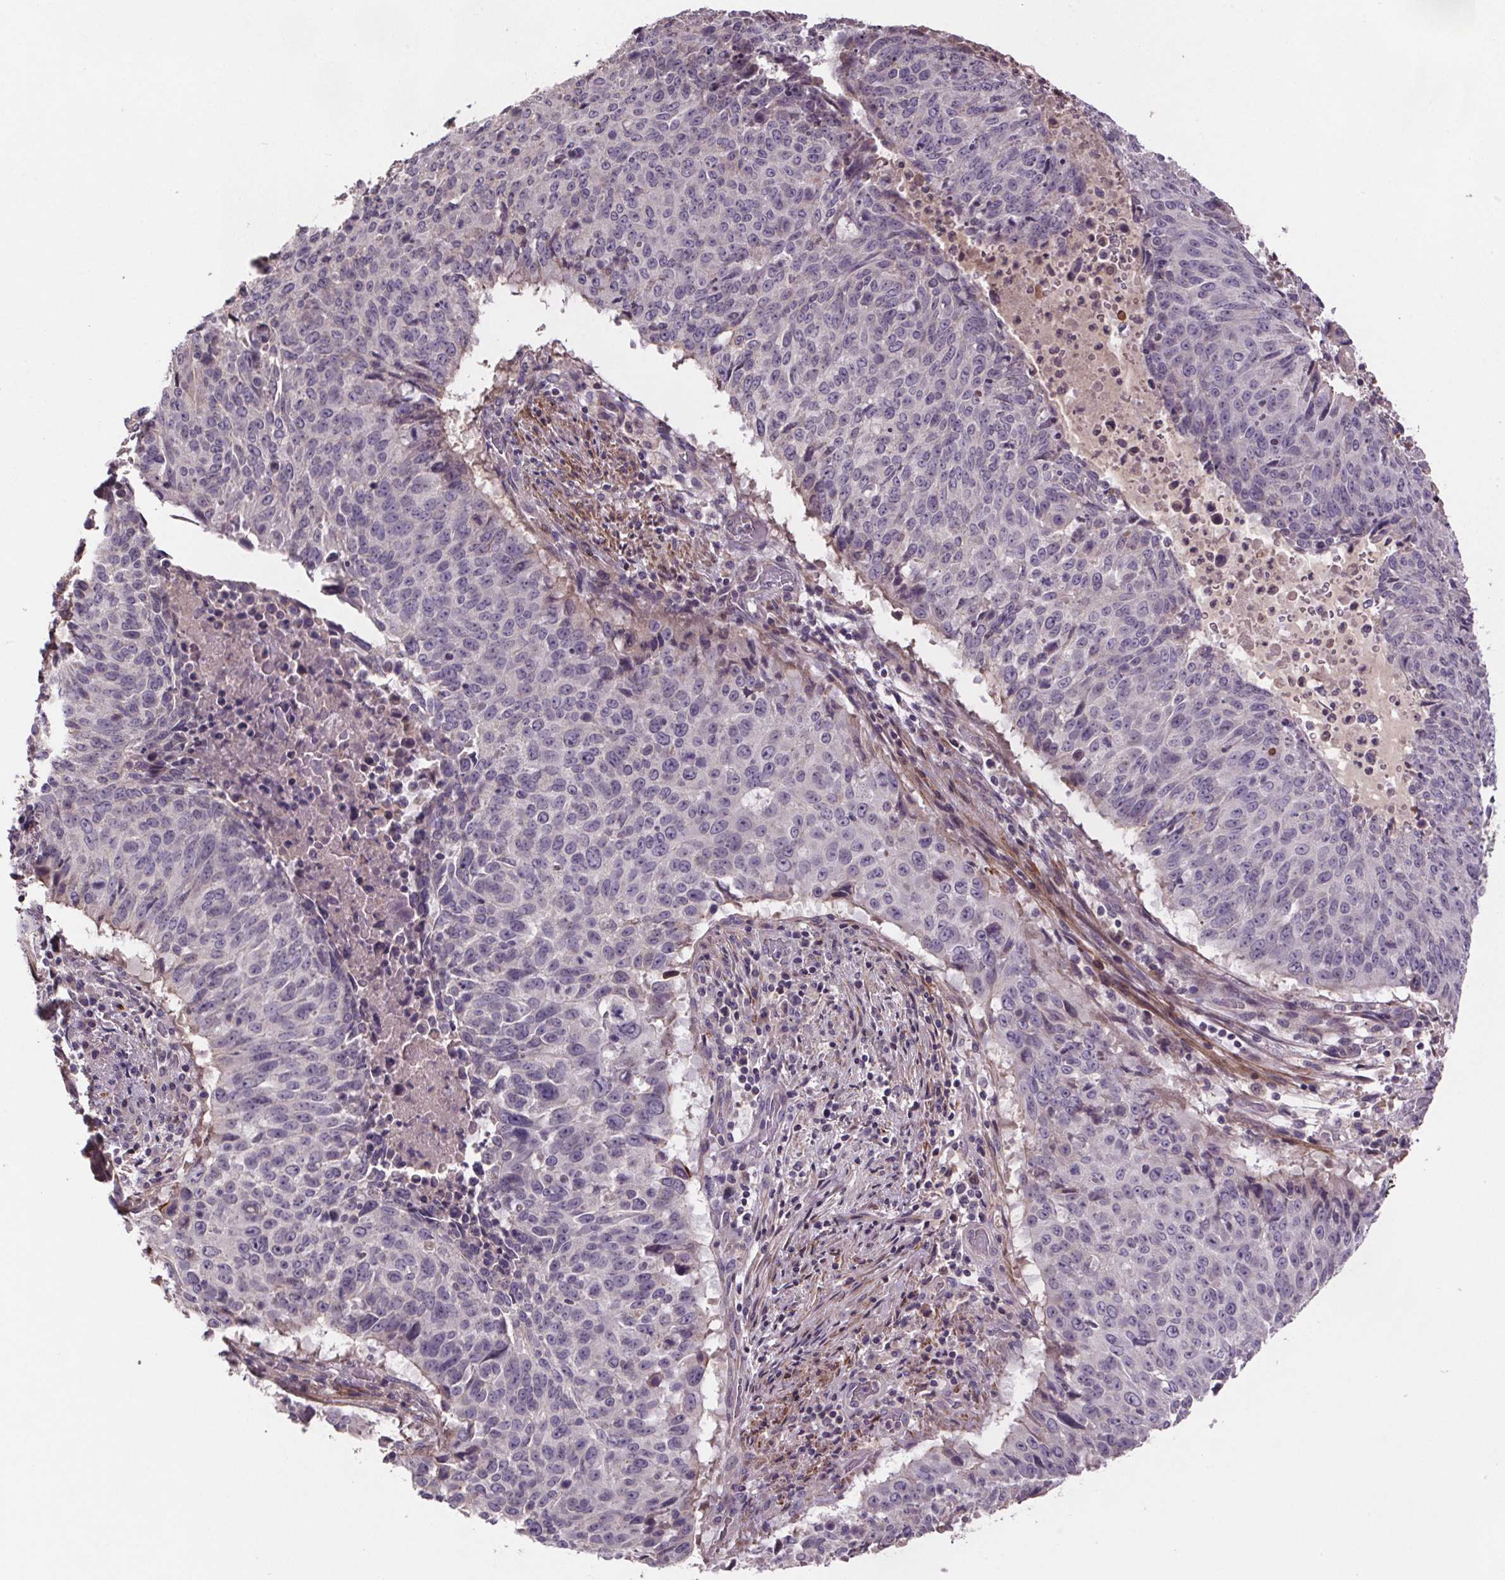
{"staining": {"intensity": "negative", "quantity": "none", "location": "none"}, "tissue": "lung cancer", "cell_type": "Tumor cells", "image_type": "cancer", "snomed": [{"axis": "morphology", "description": "Normal tissue, NOS"}, {"axis": "morphology", "description": "Squamous cell carcinoma, NOS"}, {"axis": "topography", "description": "Bronchus"}, {"axis": "topography", "description": "Lung"}], "caption": "Immunohistochemistry (IHC) of human squamous cell carcinoma (lung) reveals no positivity in tumor cells.", "gene": "CLN3", "patient": {"sex": "male", "age": 64}}